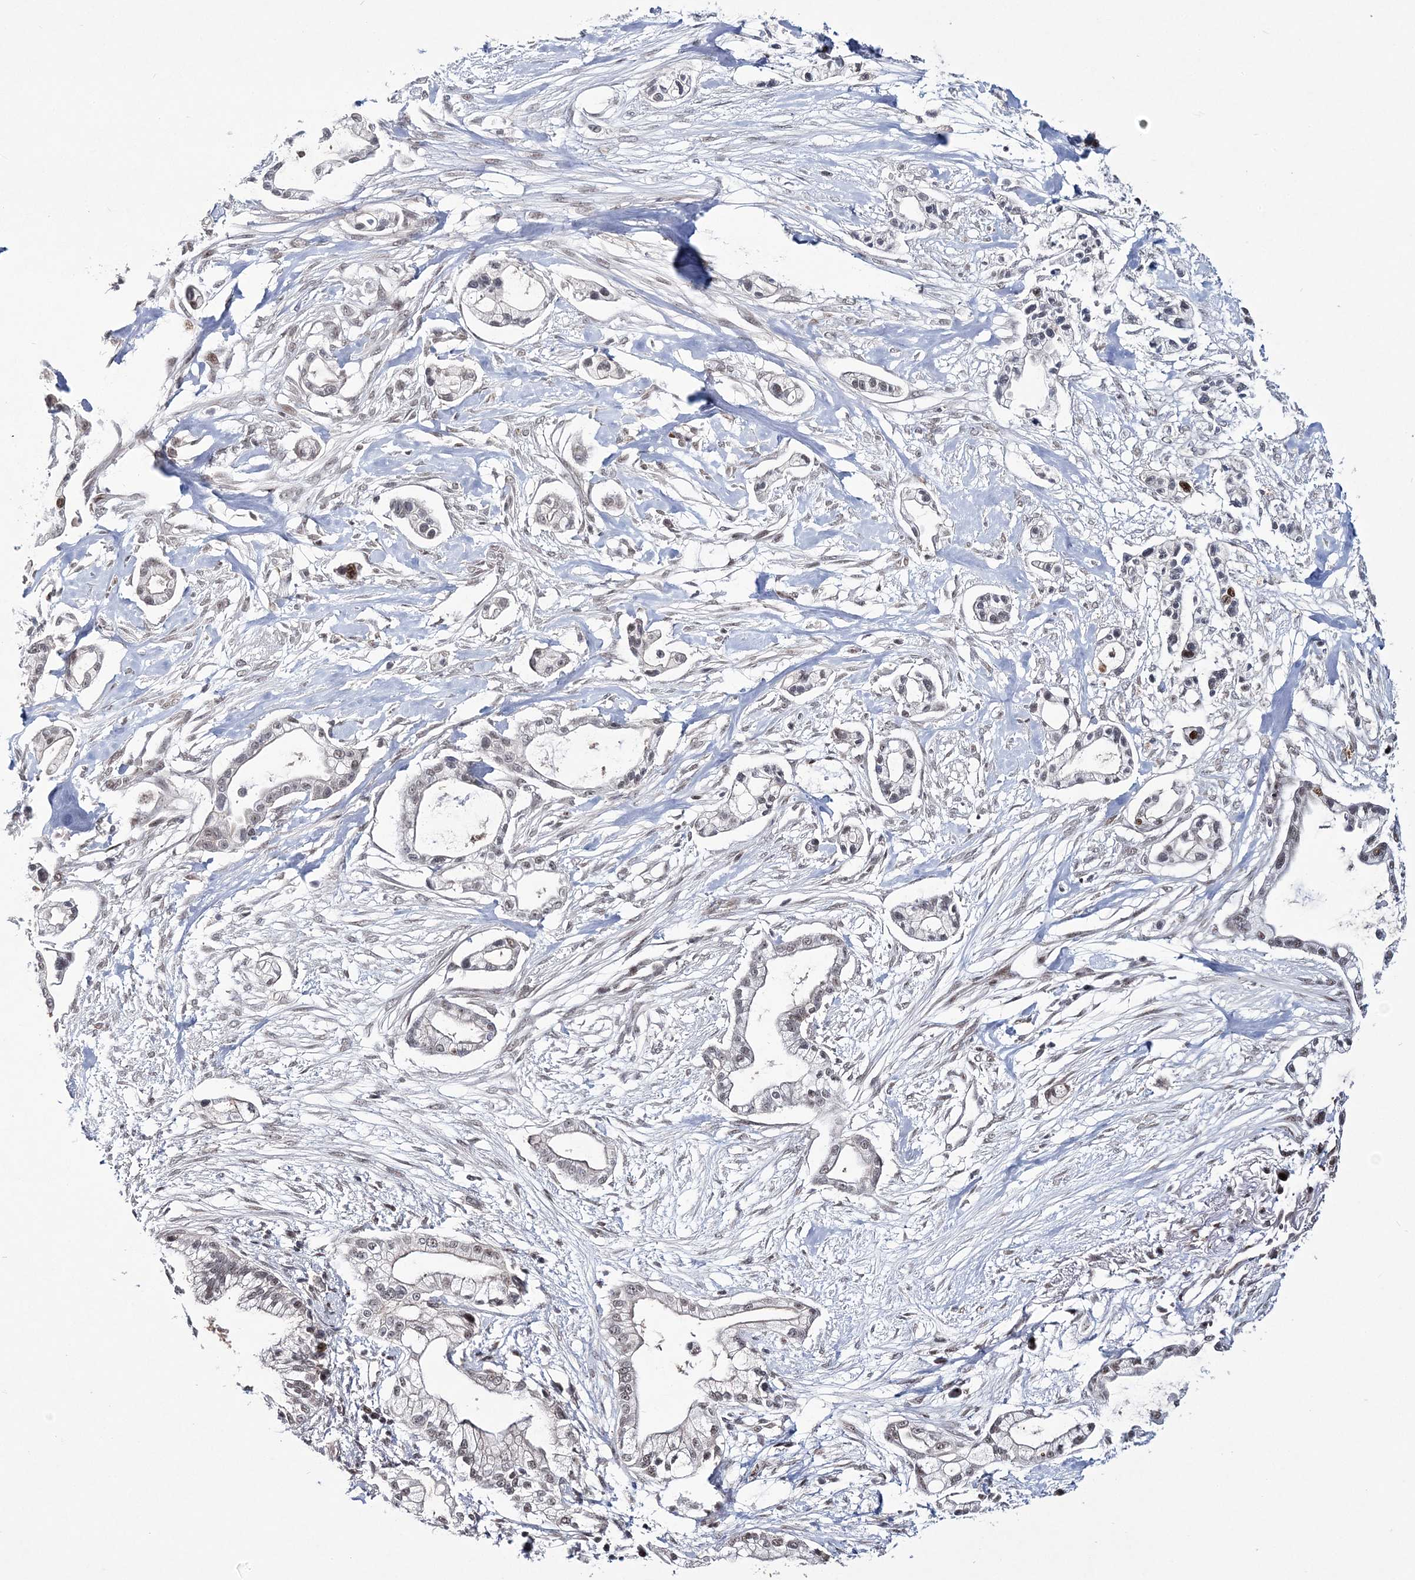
{"staining": {"intensity": "negative", "quantity": "none", "location": "none"}, "tissue": "pancreatic cancer", "cell_type": "Tumor cells", "image_type": "cancer", "snomed": [{"axis": "morphology", "description": "Adenocarcinoma, NOS"}, {"axis": "topography", "description": "Pancreas"}], "caption": "The IHC micrograph has no significant expression in tumor cells of pancreatic cancer (adenocarcinoma) tissue.", "gene": "TATDN2", "patient": {"sex": "male", "age": 68}}